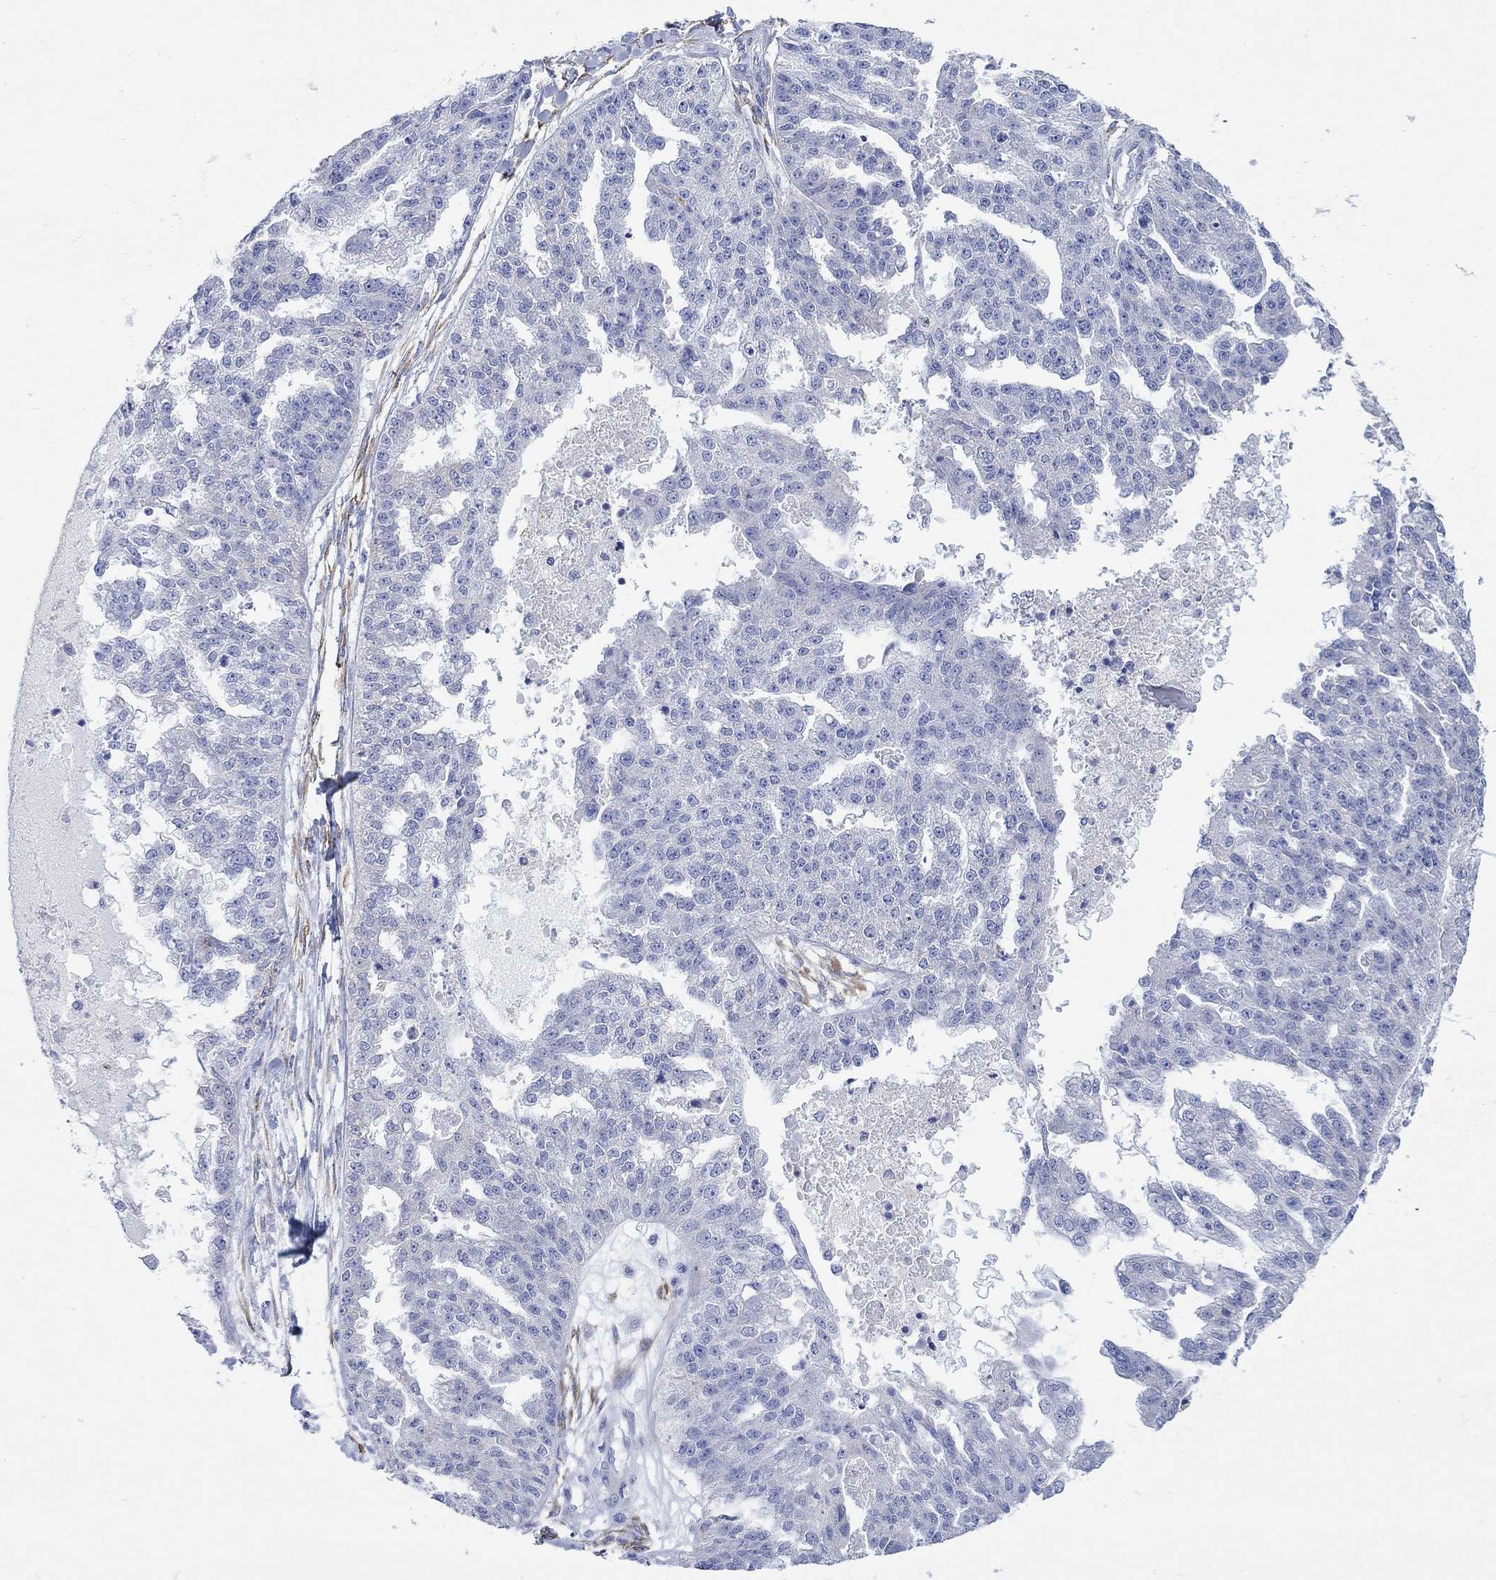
{"staining": {"intensity": "negative", "quantity": "none", "location": "none"}, "tissue": "ovarian cancer", "cell_type": "Tumor cells", "image_type": "cancer", "snomed": [{"axis": "morphology", "description": "Cystadenocarcinoma, serous, NOS"}, {"axis": "topography", "description": "Ovary"}], "caption": "The immunohistochemistry micrograph has no significant expression in tumor cells of serous cystadenocarcinoma (ovarian) tissue. Nuclei are stained in blue.", "gene": "P2RY6", "patient": {"sex": "female", "age": 58}}